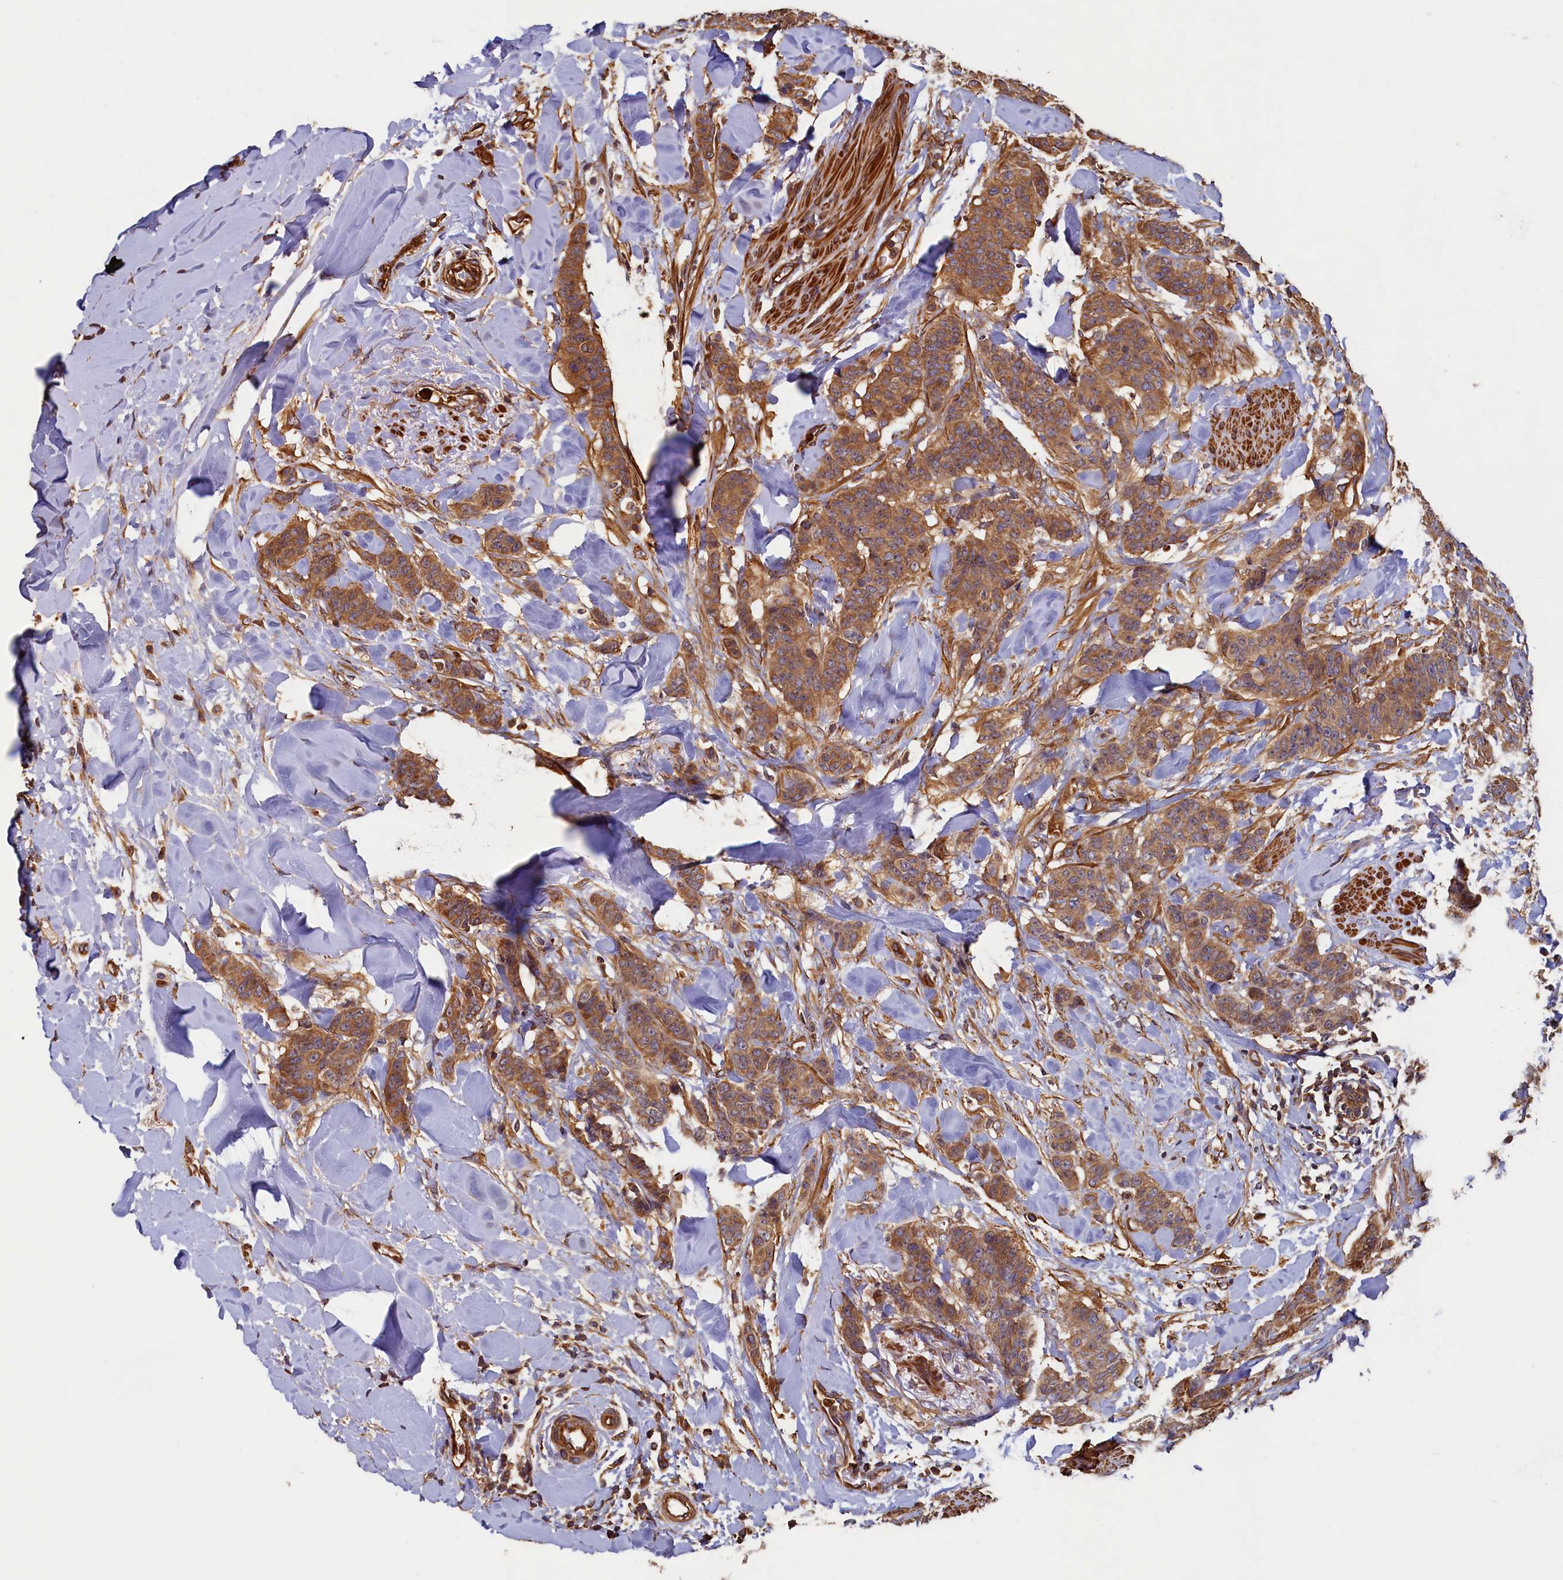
{"staining": {"intensity": "moderate", "quantity": ">75%", "location": "cytoplasmic/membranous"}, "tissue": "breast cancer", "cell_type": "Tumor cells", "image_type": "cancer", "snomed": [{"axis": "morphology", "description": "Duct carcinoma"}, {"axis": "topography", "description": "Breast"}], "caption": "The histopathology image shows staining of breast intraductal carcinoma, revealing moderate cytoplasmic/membranous protein positivity (brown color) within tumor cells. The protein of interest is stained brown, and the nuclei are stained in blue (DAB (3,3'-diaminobenzidine) IHC with brightfield microscopy, high magnification).", "gene": "CCDC102B", "patient": {"sex": "female", "age": 40}}